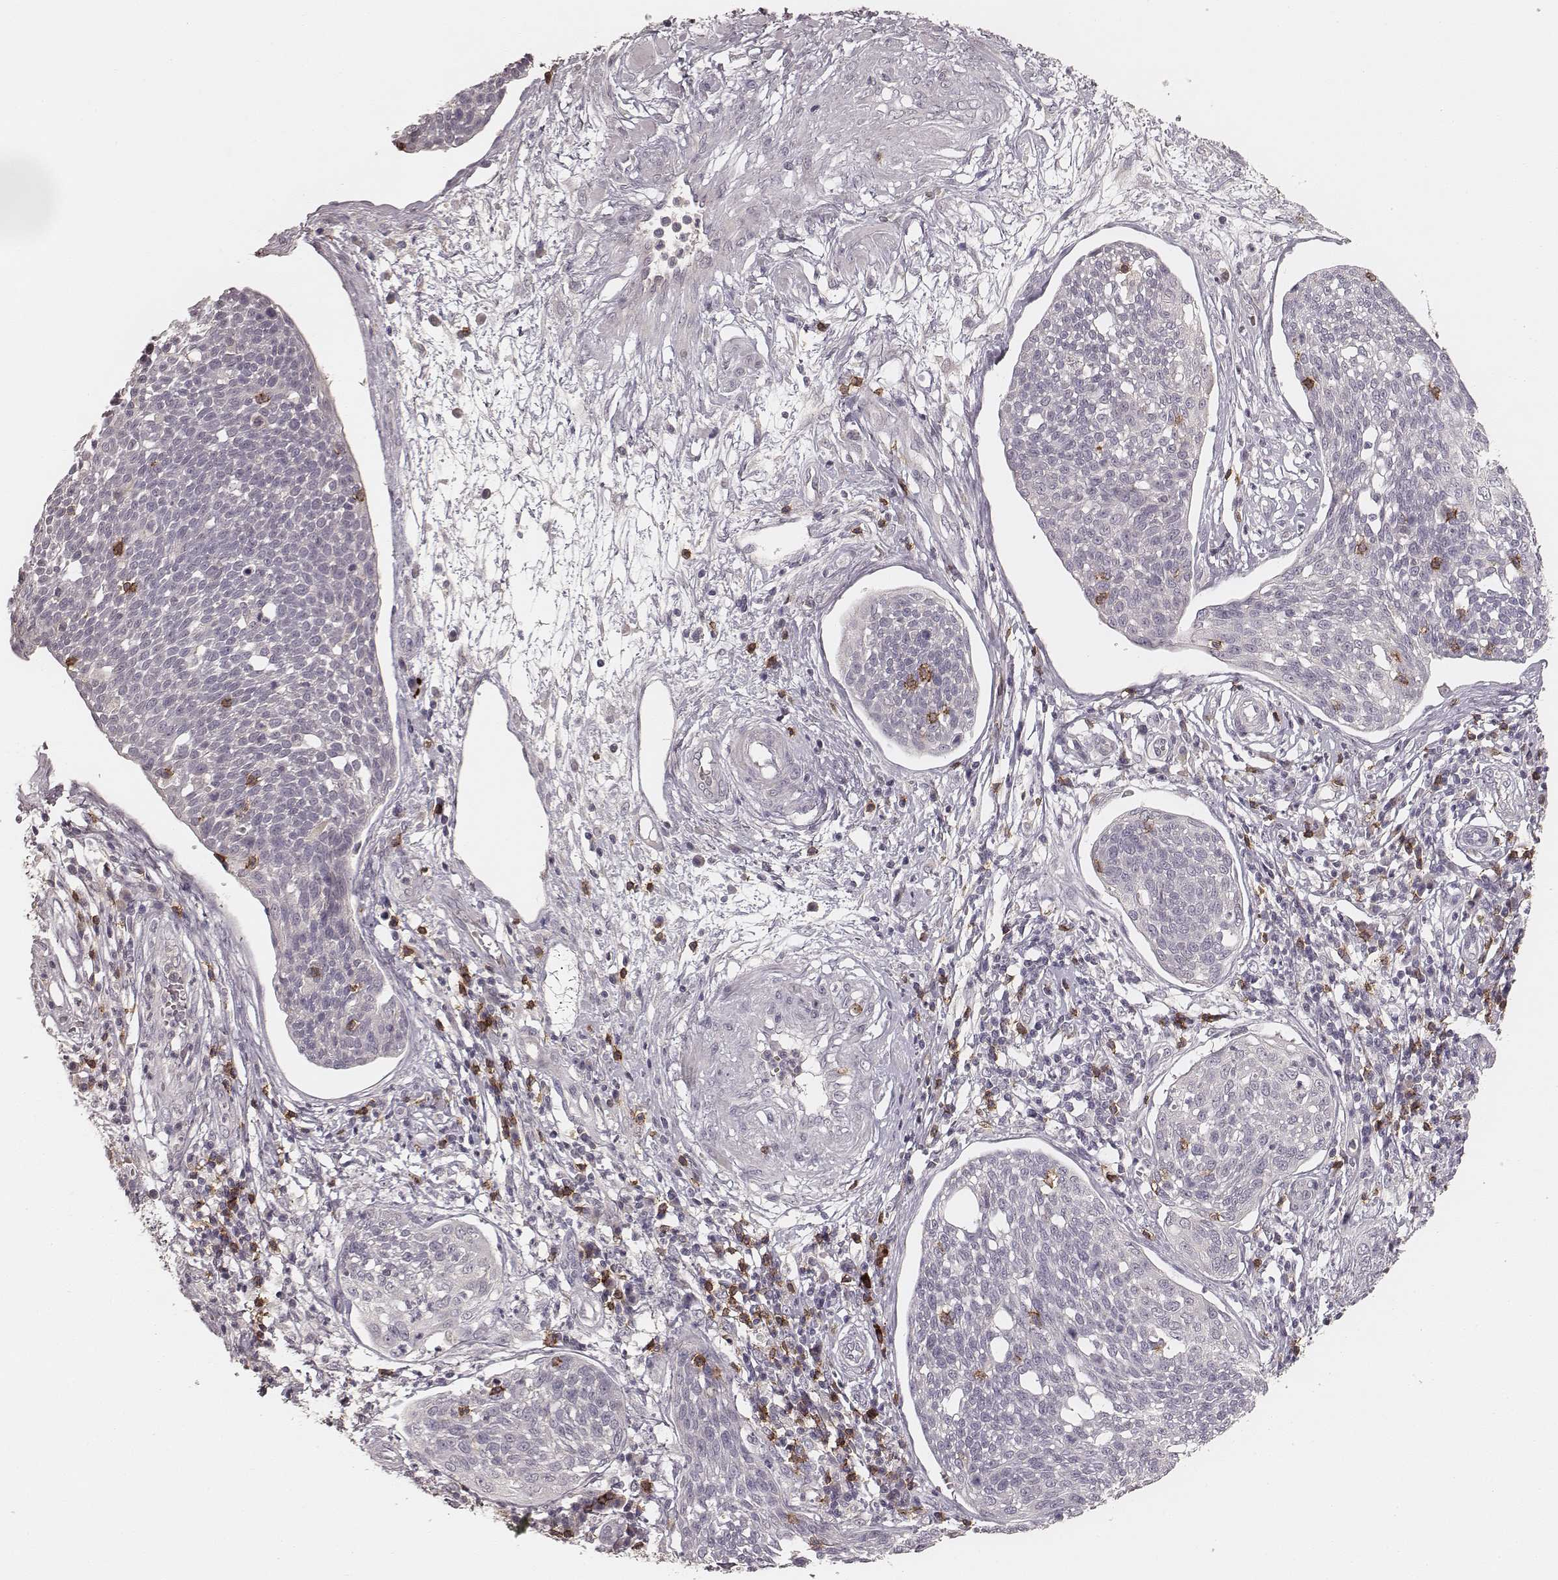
{"staining": {"intensity": "negative", "quantity": "none", "location": "none"}, "tissue": "cervical cancer", "cell_type": "Tumor cells", "image_type": "cancer", "snomed": [{"axis": "morphology", "description": "Squamous cell carcinoma, NOS"}, {"axis": "topography", "description": "Cervix"}], "caption": "This is an immunohistochemistry (IHC) image of cervical squamous cell carcinoma. There is no staining in tumor cells.", "gene": "CD8A", "patient": {"sex": "female", "age": 34}}